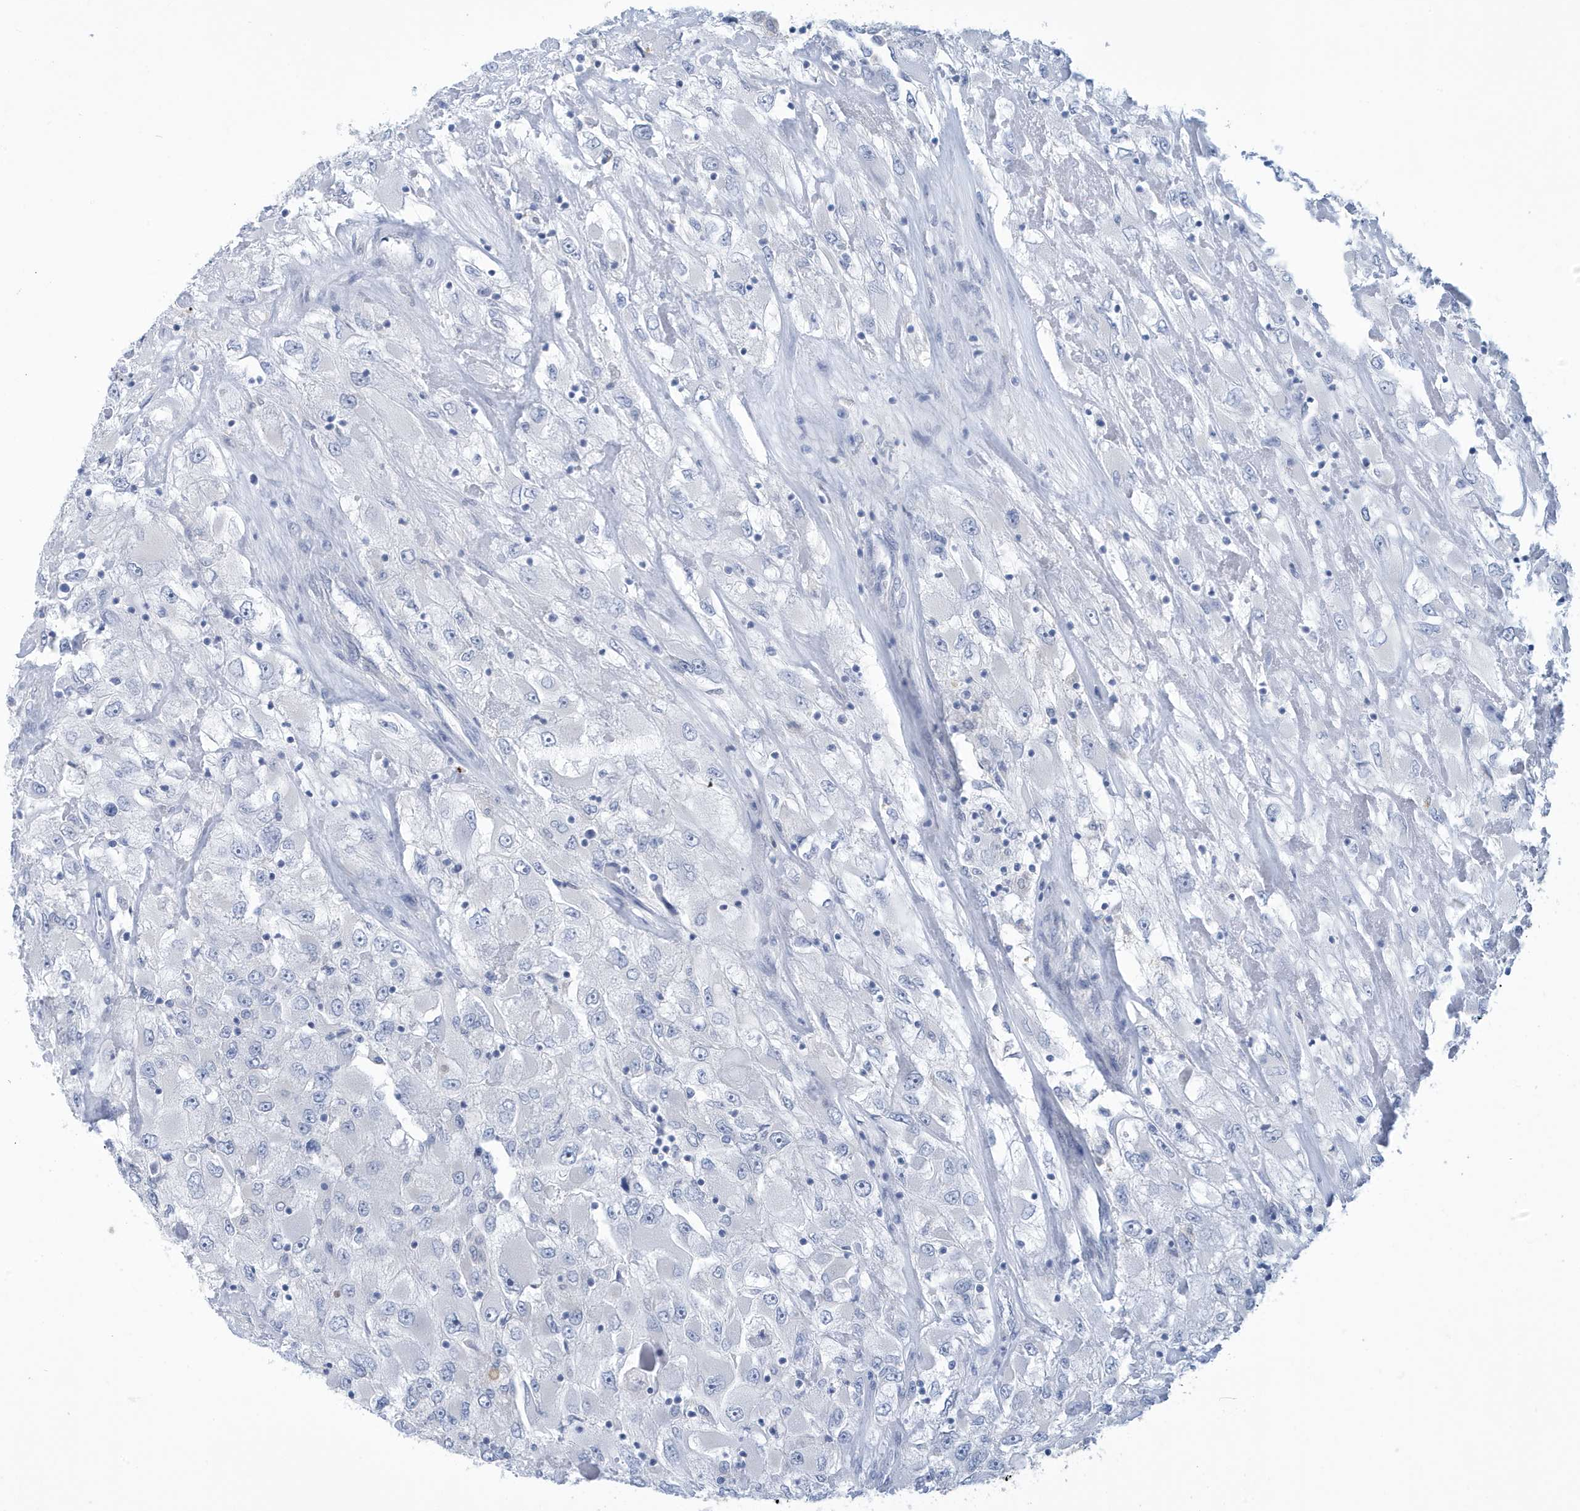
{"staining": {"intensity": "negative", "quantity": "none", "location": "none"}, "tissue": "renal cancer", "cell_type": "Tumor cells", "image_type": "cancer", "snomed": [{"axis": "morphology", "description": "Adenocarcinoma, NOS"}, {"axis": "topography", "description": "Kidney"}], "caption": "High power microscopy micrograph of an immunohistochemistry (IHC) photomicrograph of renal cancer, revealing no significant positivity in tumor cells. The staining was performed using DAB (3,3'-diaminobenzidine) to visualize the protein expression in brown, while the nuclei were stained in blue with hematoxylin (Magnification: 20x).", "gene": "VTA1", "patient": {"sex": "female", "age": 52}}